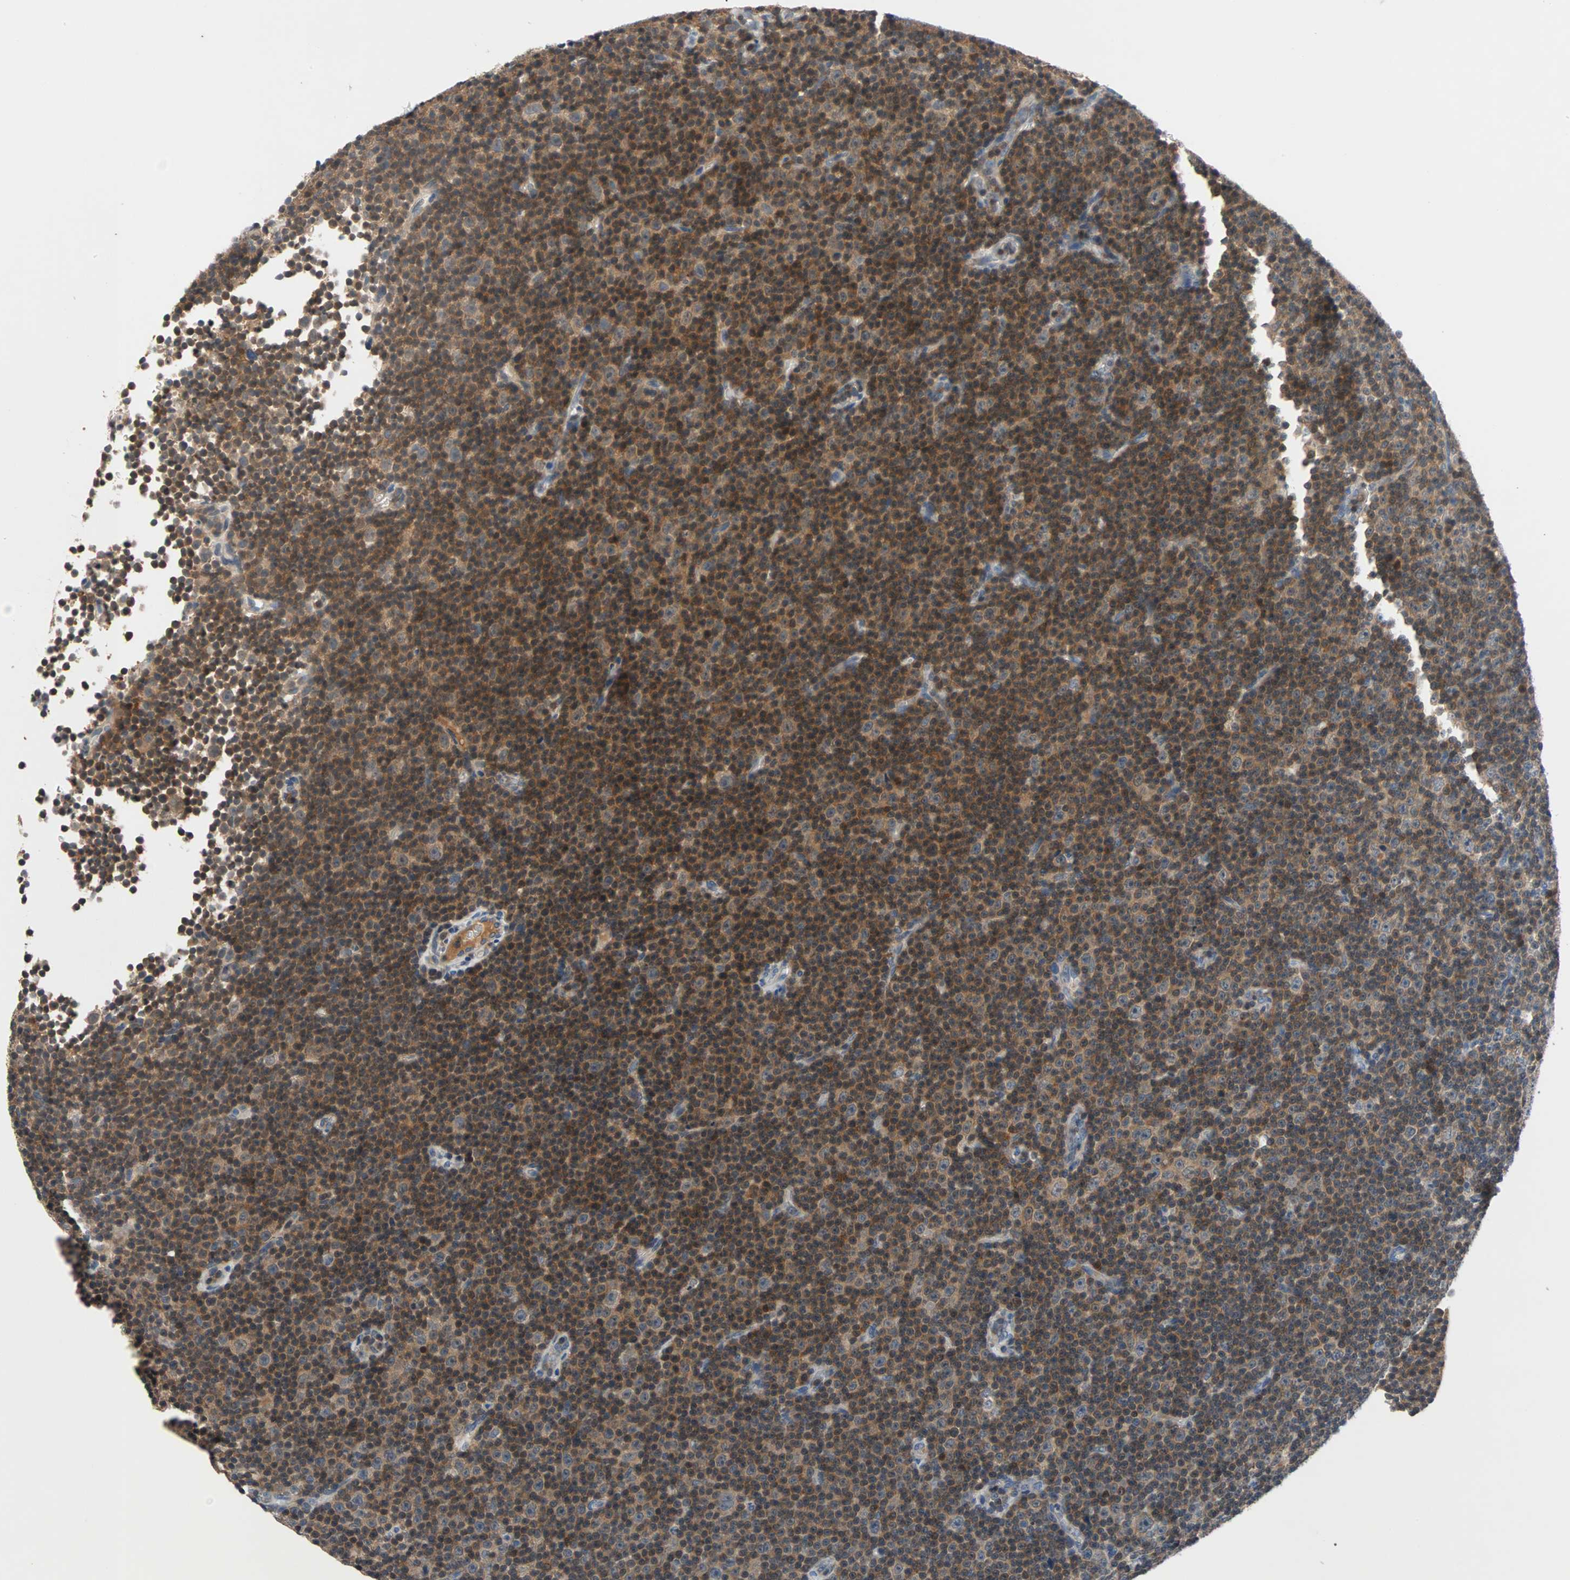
{"staining": {"intensity": "weak", "quantity": "<25%", "location": "cytoplasmic/membranous"}, "tissue": "lymphoma", "cell_type": "Tumor cells", "image_type": "cancer", "snomed": [{"axis": "morphology", "description": "Malignant lymphoma, non-Hodgkin's type, Low grade"}, {"axis": "topography", "description": "Lymph node"}], "caption": "Tumor cells show no significant protein staining in lymphoma. (DAB (3,3'-diaminobenzidine) IHC visualized using brightfield microscopy, high magnification).", "gene": "MAP4K1", "patient": {"sex": "female", "age": 67}}